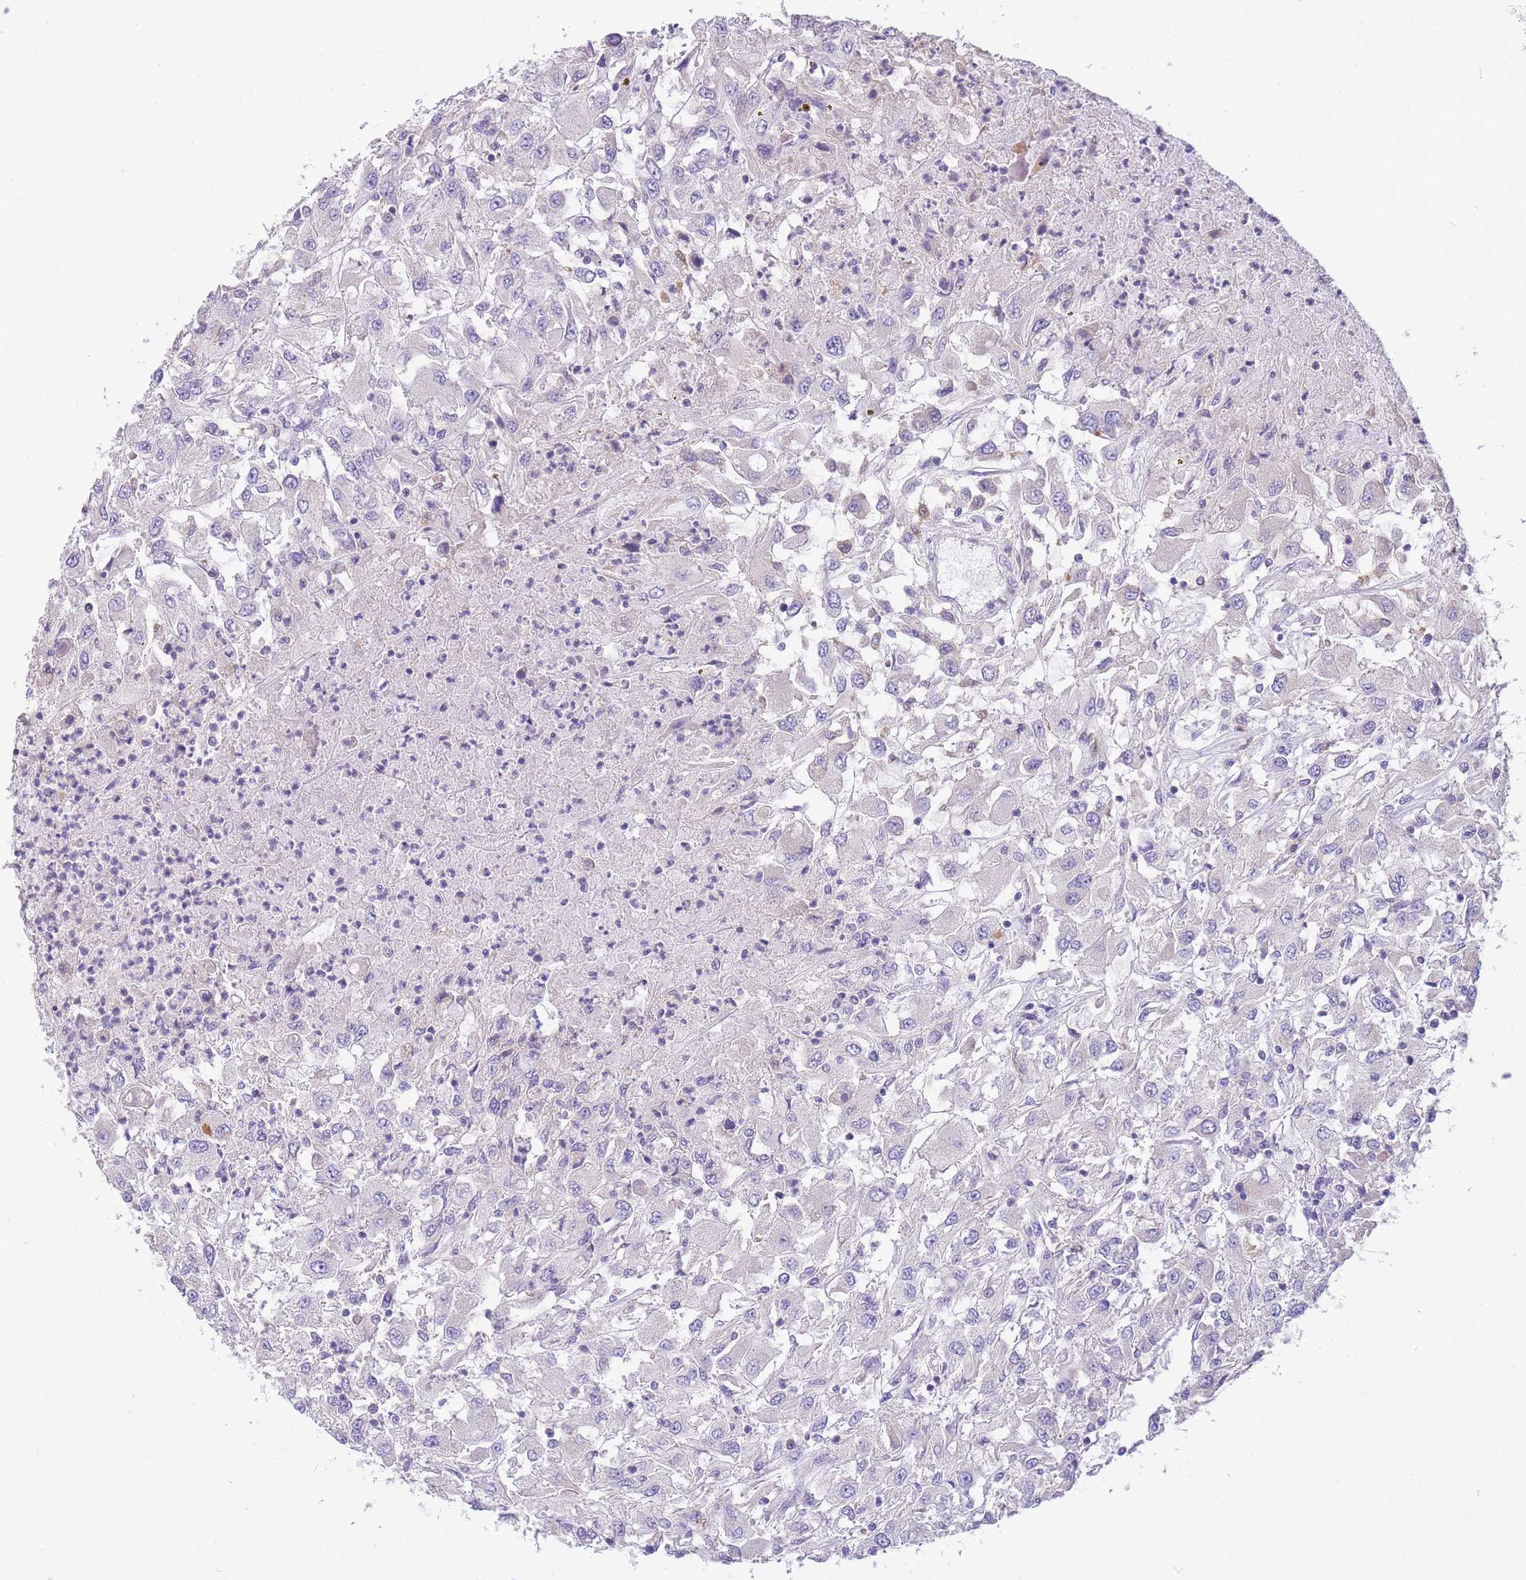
{"staining": {"intensity": "negative", "quantity": "none", "location": "none"}, "tissue": "renal cancer", "cell_type": "Tumor cells", "image_type": "cancer", "snomed": [{"axis": "morphology", "description": "Adenocarcinoma, NOS"}, {"axis": "topography", "description": "Kidney"}], "caption": "Tumor cells show no significant protein expression in renal cancer.", "gene": "OR5T1", "patient": {"sex": "female", "age": 67}}